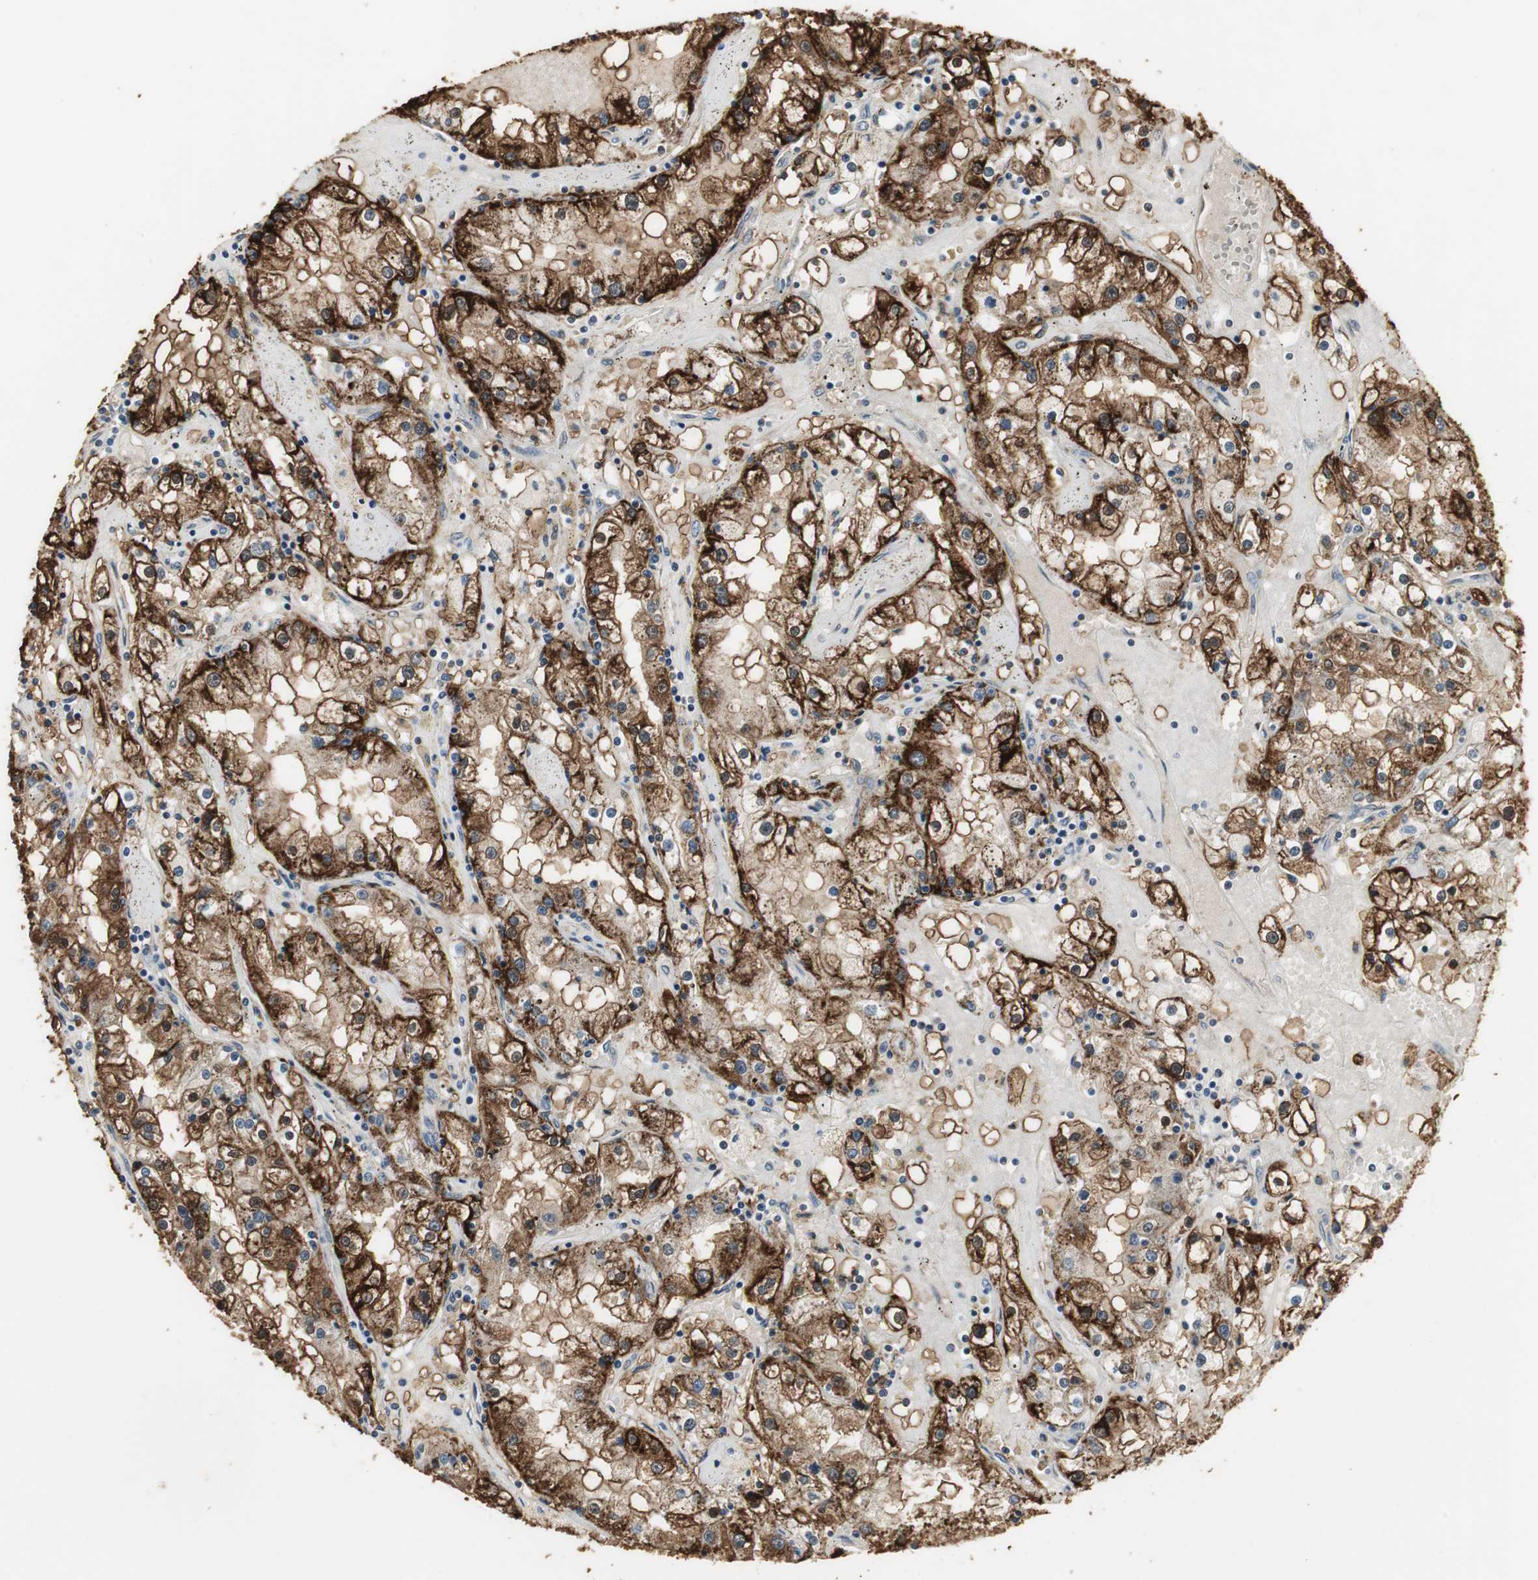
{"staining": {"intensity": "strong", "quantity": ">75%", "location": "cytoplasmic/membranous"}, "tissue": "renal cancer", "cell_type": "Tumor cells", "image_type": "cancer", "snomed": [{"axis": "morphology", "description": "Adenocarcinoma, NOS"}, {"axis": "topography", "description": "Kidney"}], "caption": "Protein staining of renal cancer (adenocarcinoma) tissue reveals strong cytoplasmic/membranous expression in approximately >75% of tumor cells.", "gene": "JTB", "patient": {"sex": "male", "age": 56}}